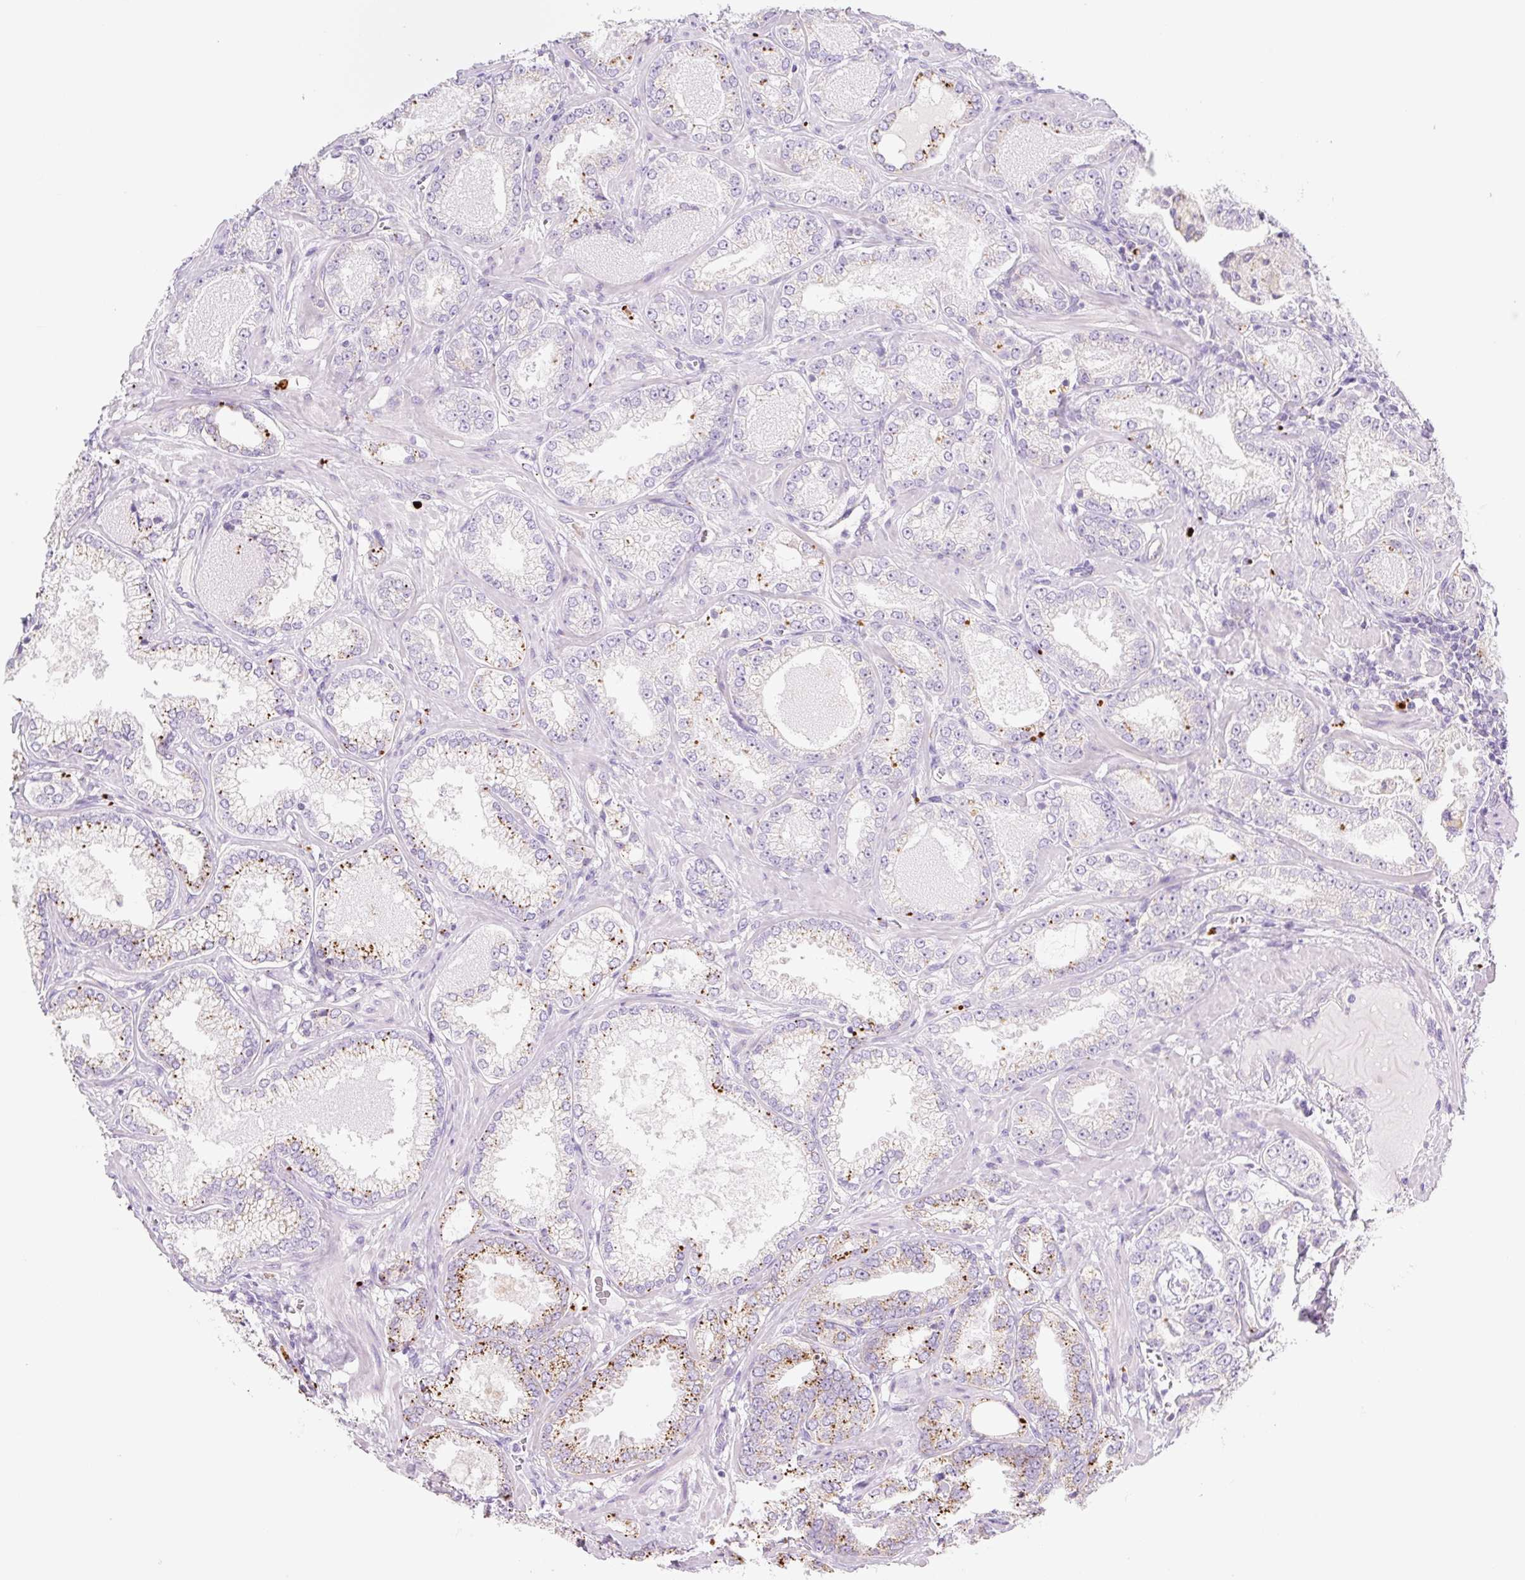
{"staining": {"intensity": "moderate", "quantity": "<25%", "location": "cytoplasmic/membranous"}, "tissue": "prostate cancer", "cell_type": "Tumor cells", "image_type": "cancer", "snomed": [{"axis": "morphology", "description": "Adenocarcinoma, Medium grade"}, {"axis": "topography", "description": "Prostate"}], "caption": "IHC micrograph of neoplastic tissue: human prostate cancer stained using immunohistochemistry (IHC) exhibits low levels of moderate protein expression localized specifically in the cytoplasmic/membranous of tumor cells, appearing as a cytoplasmic/membranous brown color.", "gene": "CLEC3A", "patient": {"sex": "male", "age": 57}}